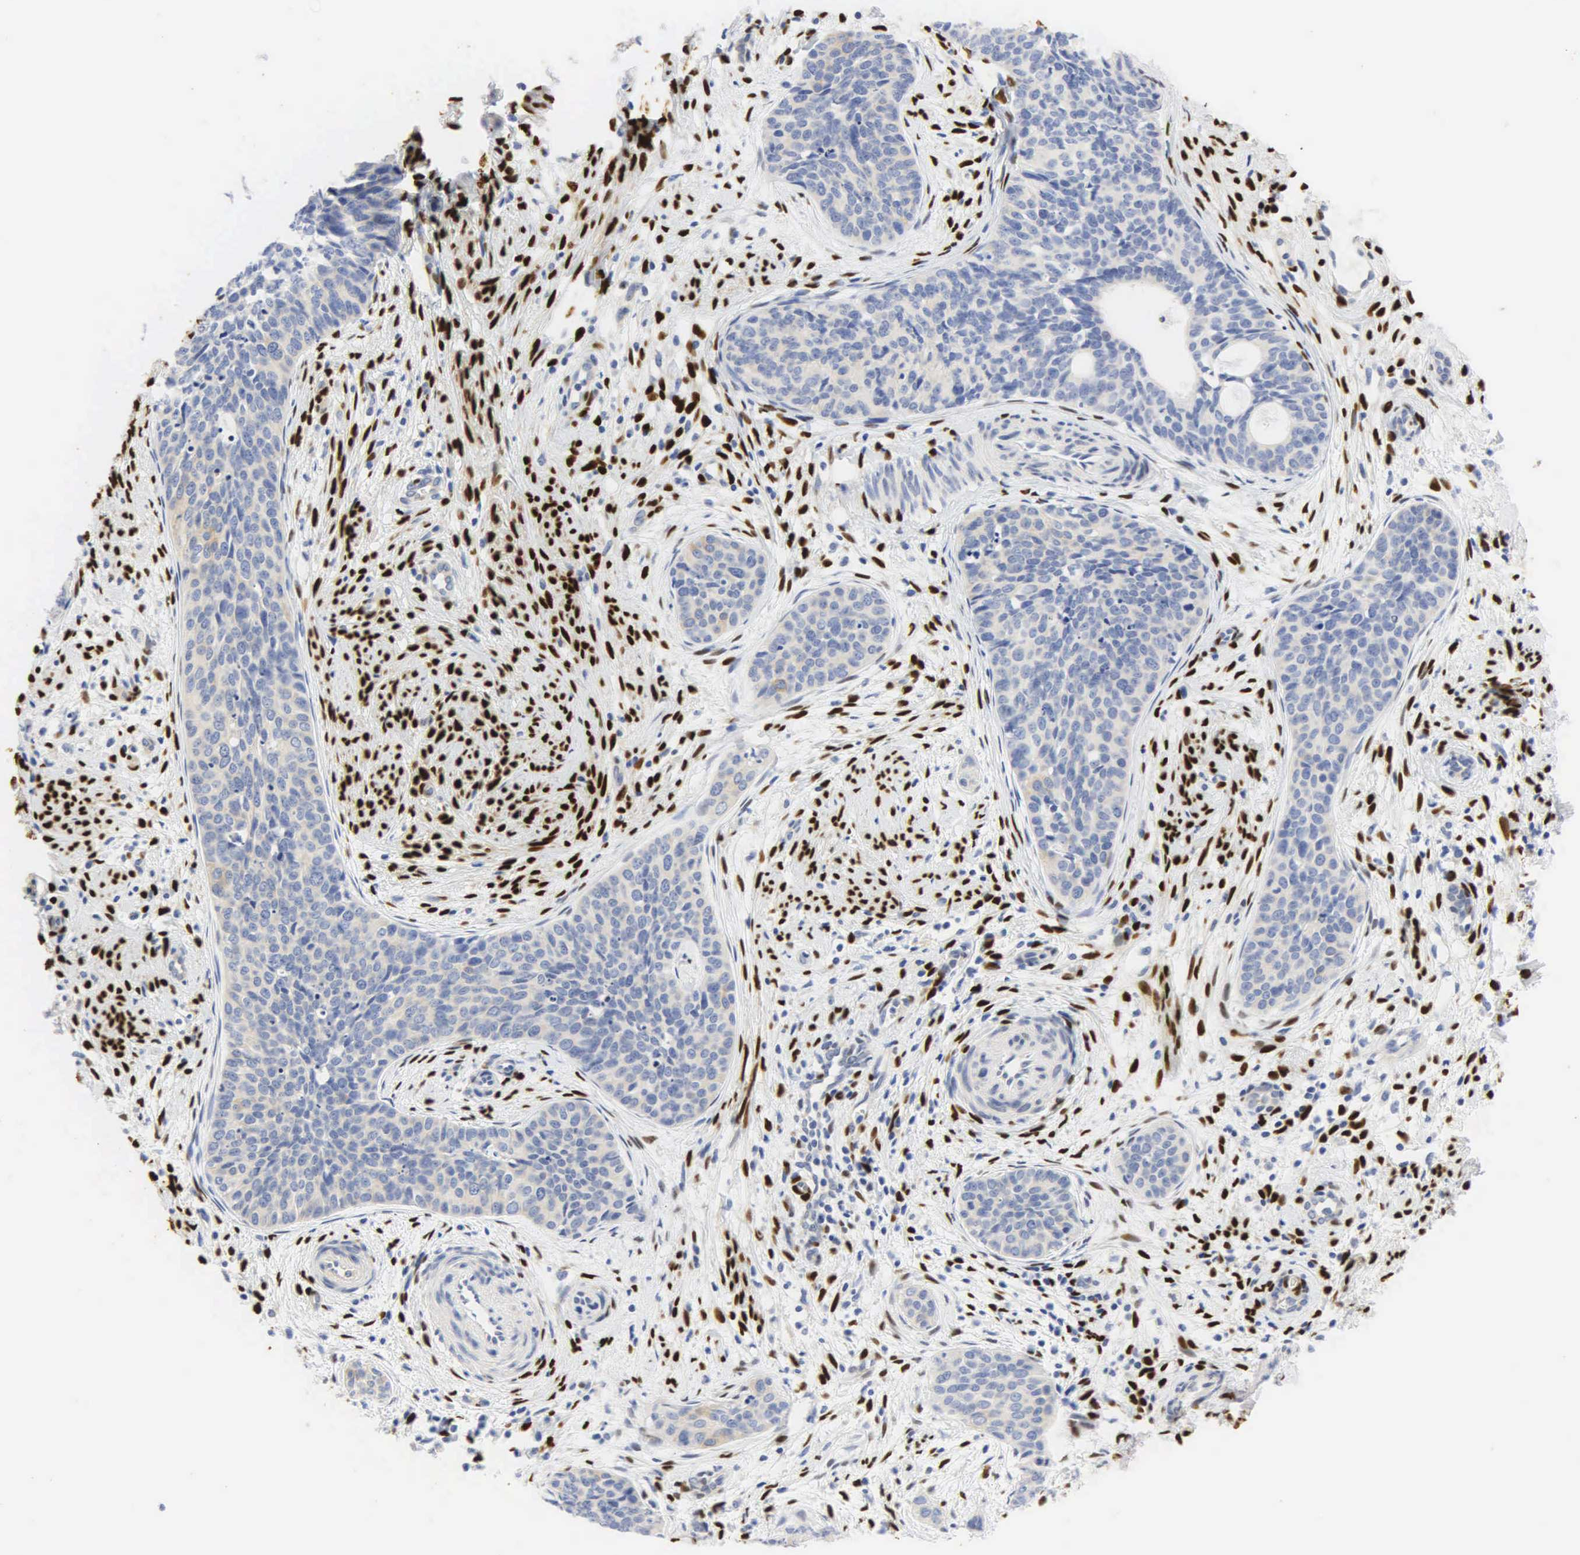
{"staining": {"intensity": "weak", "quantity": "<25%", "location": "cytoplasmic/membranous"}, "tissue": "cervical cancer", "cell_type": "Tumor cells", "image_type": "cancer", "snomed": [{"axis": "morphology", "description": "Squamous cell carcinoma, NOS"}, {"axis": "topography", "description": "Cervix"}], "caption": "DAB (3,3'-diaminobenzidine) immunohistochemical staining of human cervical cancer reveals no significant positivity in tumor cells.", "gene": "PGR", "patient": {"sex": "female", "age": 34}}